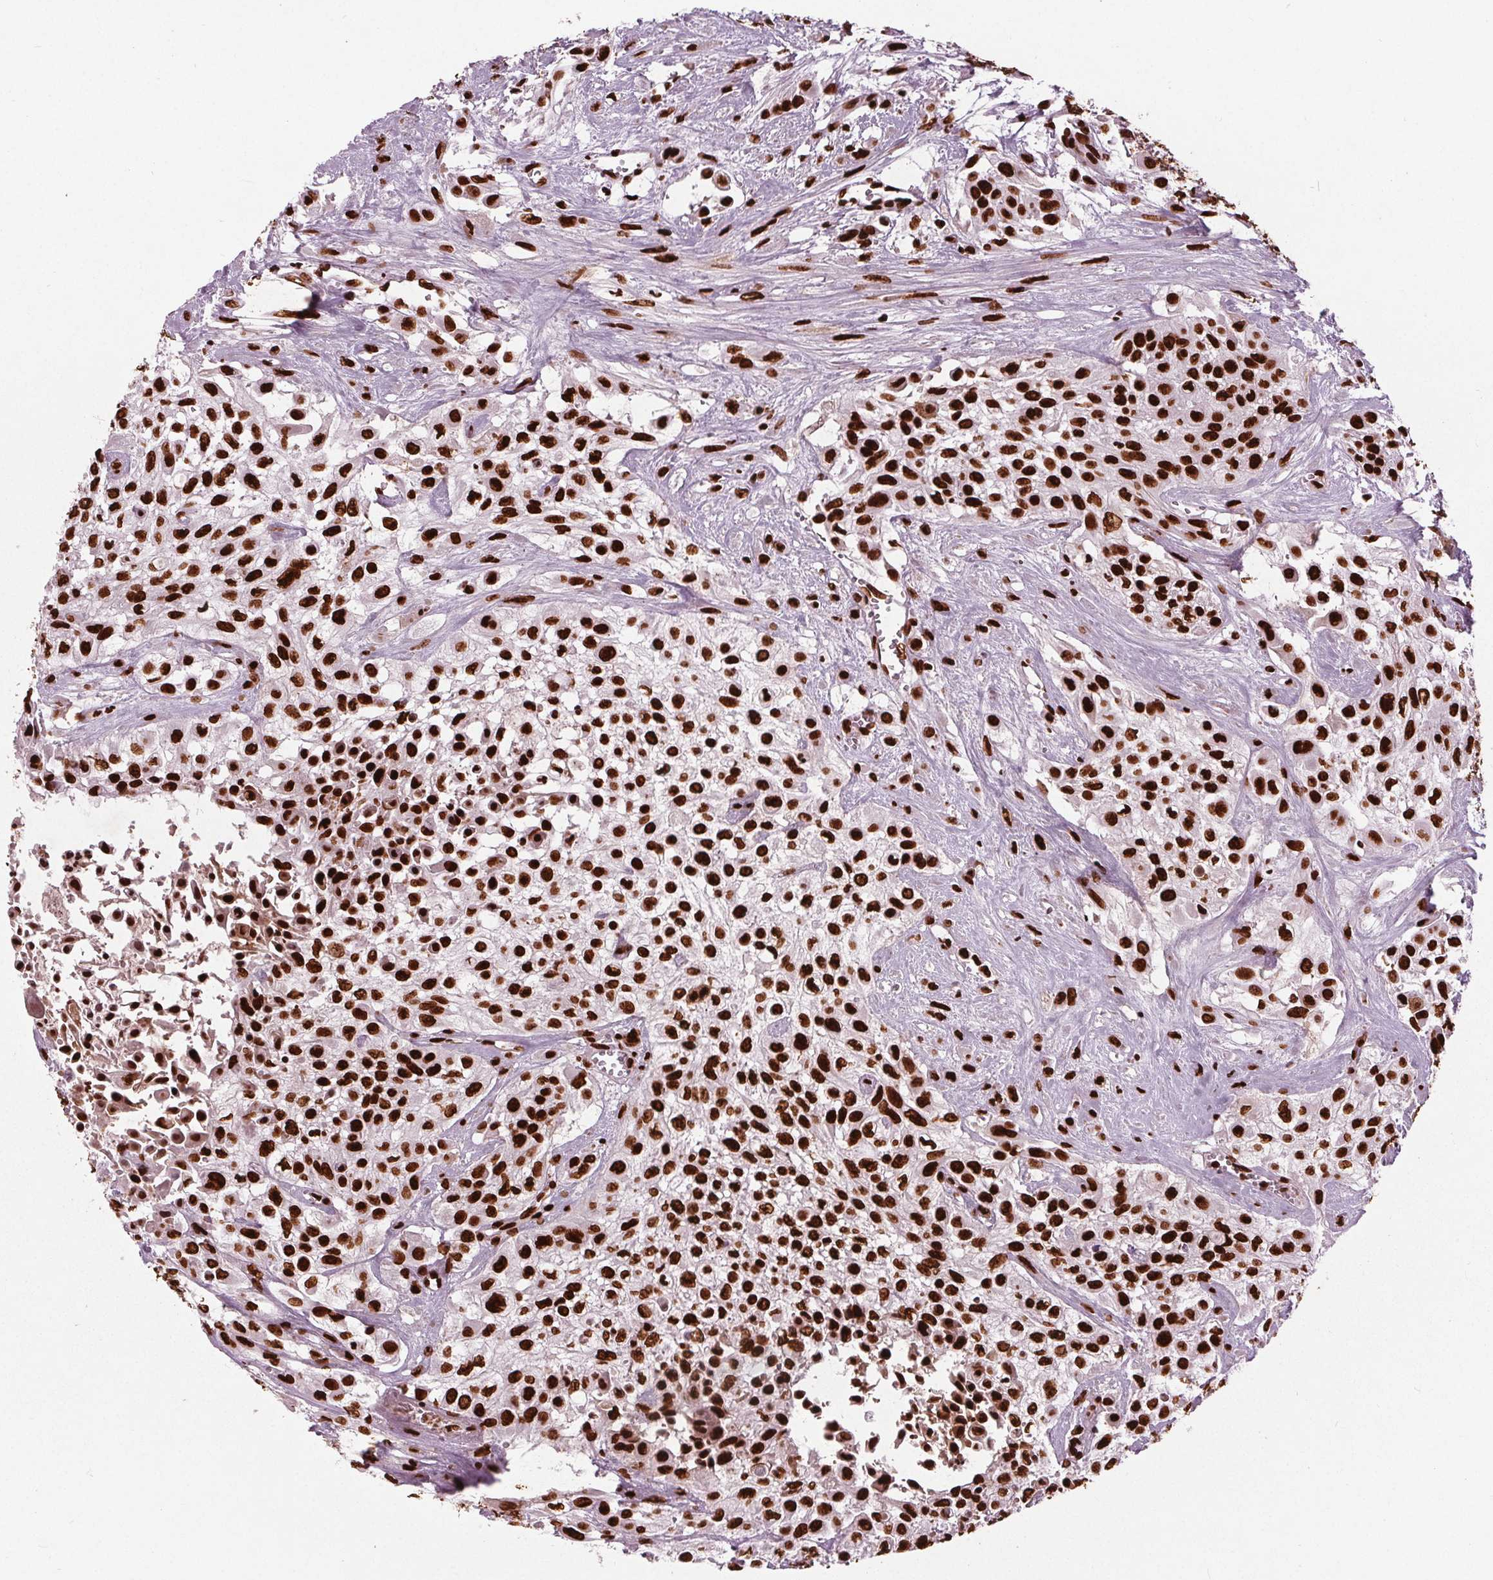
{"staining": {"intensity": "strong", "quantity": ">75%", "location": "nuclear"}, "tissue": "urothelial cancer", "cell_type": "Tumor cells", "image_type": "cancer", "snomed": [{"axis": "morphology", "description": "Urothelial carcinoma, High grade"}, {"axis": "topography", "description": "Urinary bladder"}], "caption": "Protein analysis of high-grade urothelial carcinoma tissue shows strong nuclear positivity in about >75% of tumor cells. Using DAB (brown) and hematoxylin (blue) stains, captured at high magnification using brightfield microscopy.", "gene": "BRD4", "patient": {"sex": "male", "age": 57}}